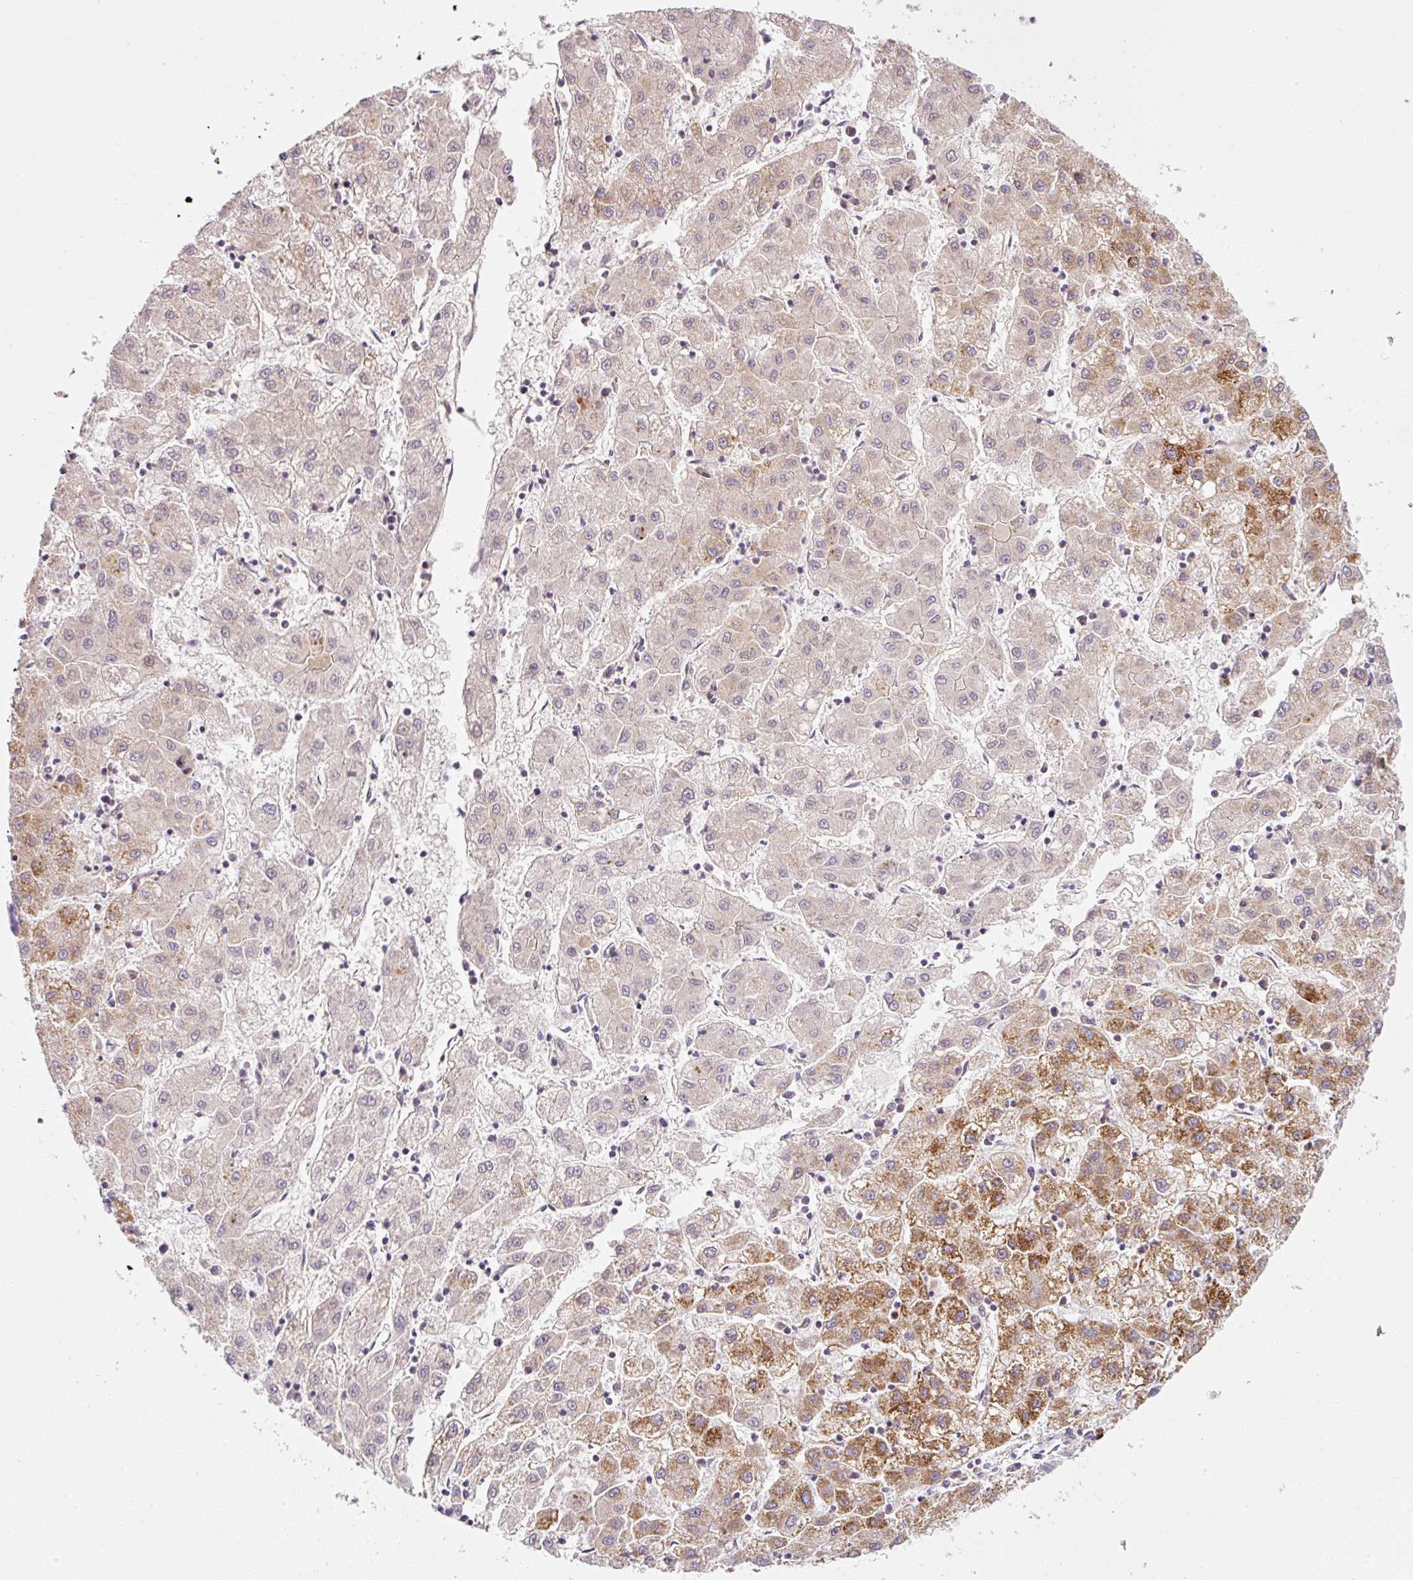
{"staining": {"intensity": "moderate", "quantity": "25%-75%", "location": "cytoplasmic/membranous"}, "tissue": "liver cancer", "cell_type": "Tumor cells", "image_type": "cancer", "snomed": [{"axis": "morphology", "description": "Carcinoma, Hepatocellular, NOS"}, {"axis": "topography", "description": "Liver"}], "caption": "Immunohistochemical staining of human liver cancer (hepatocellular carcinoma) exhibits moderate cytoplasmic/membranous protein expression in approximately 25%-75% of tumor cells.", "gene": "NDUFA1", "patient": {"sex": "male", "age": 72}}